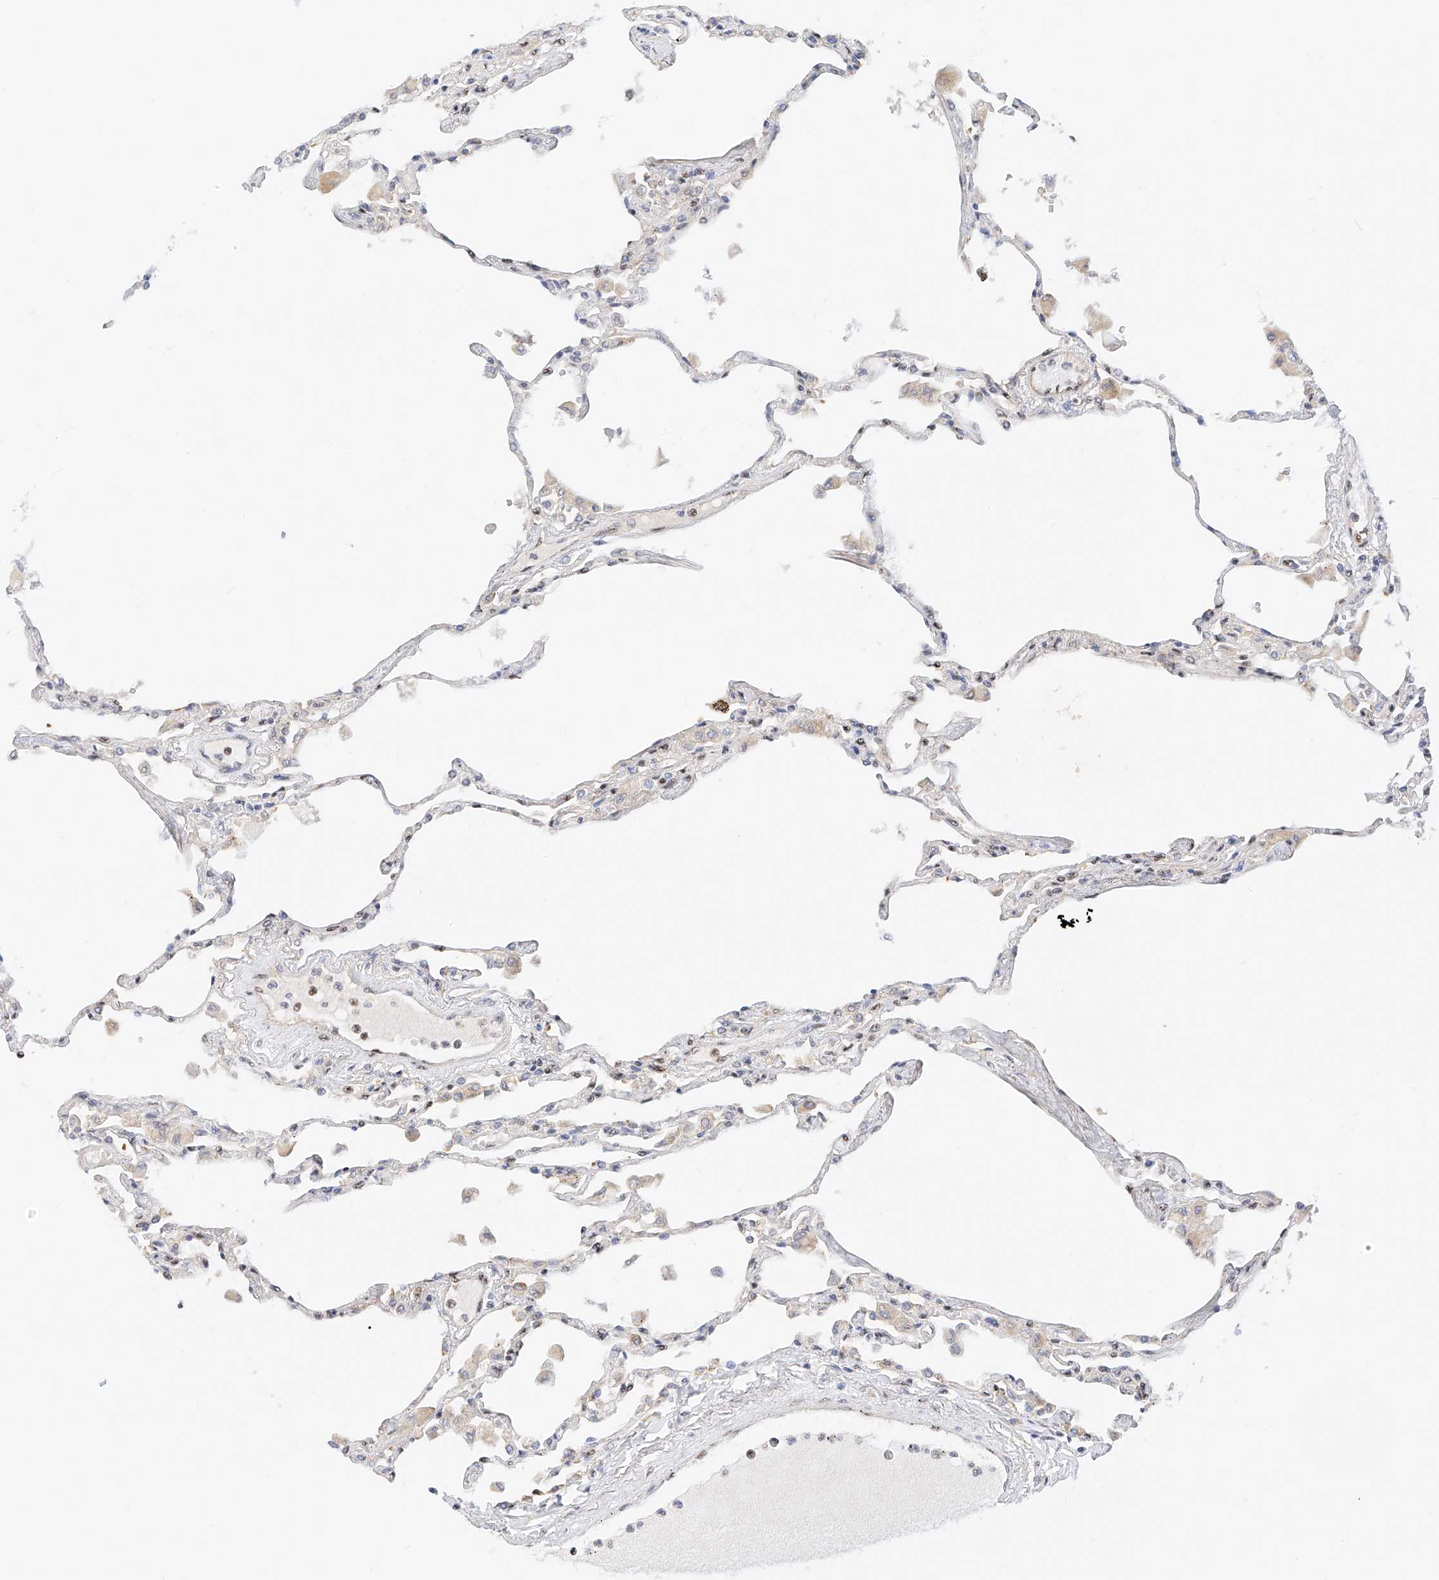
{"staining": {"intensity": "moderate", "quantity": "<25%", "location": "nuclear"}, "tissue": "lung", "cell_type": "Alveolar cells", "image_type": "normal", "snomed": [{"axis": "morphology", "description": "Normal tissue, NOS"}, {"axis": "topography", "description": "Bronchus"}, {"axis": "topography", "description": "Lung"}], "caption": "An immunohistochemistry (IHC) photomicrograph of normal tissue is shown. Protein staining in brown highlights moderate nuclear positivity in lung within alveolar cells. (Stains: DAB (3,3'-diaminobenzidine) in brown, nuclei in blue, Microscopy: brightfield microscopy at high magnification).", "gene": "ATXN7L2", "patient": {"sex": "female", "age": 49}}